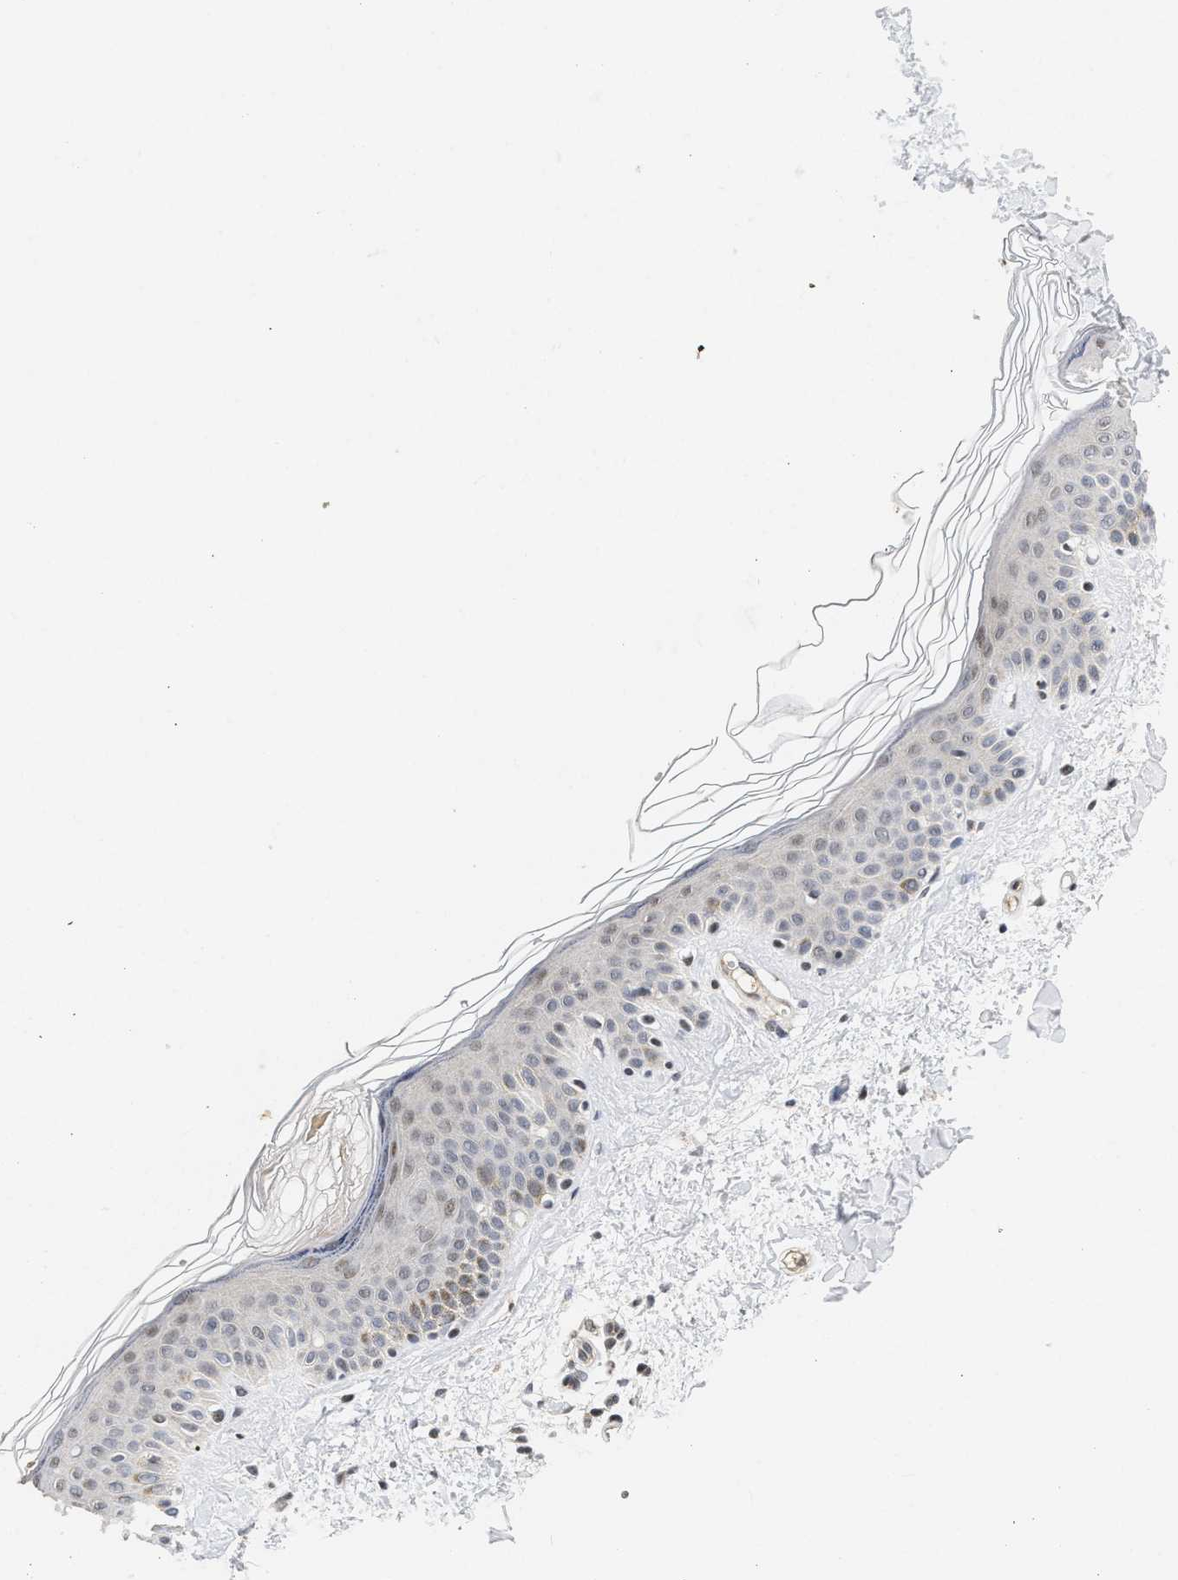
{"staining": {"intensity": "weak", "quantity": ">75%", "location": "nuclear"}, "tissue": "skin", "cell_type": "Fibroblasts", "image_type": "normal", "snomed": [{"axis": "morphology", "description": "Normal tissue, NOS"}, {"axis": "topography", "description": "Skin"}], "caption": "Immunohistochemistry (DAB) staining of unremarkable human skin reveals weak nuclear protein expression in approximately >75% of fibroblasts. (DAB = brown stain, brightfield microscopy at high magnification).", "gene": "HIF1A", "patient": {"sex": "male", "age": 67}}